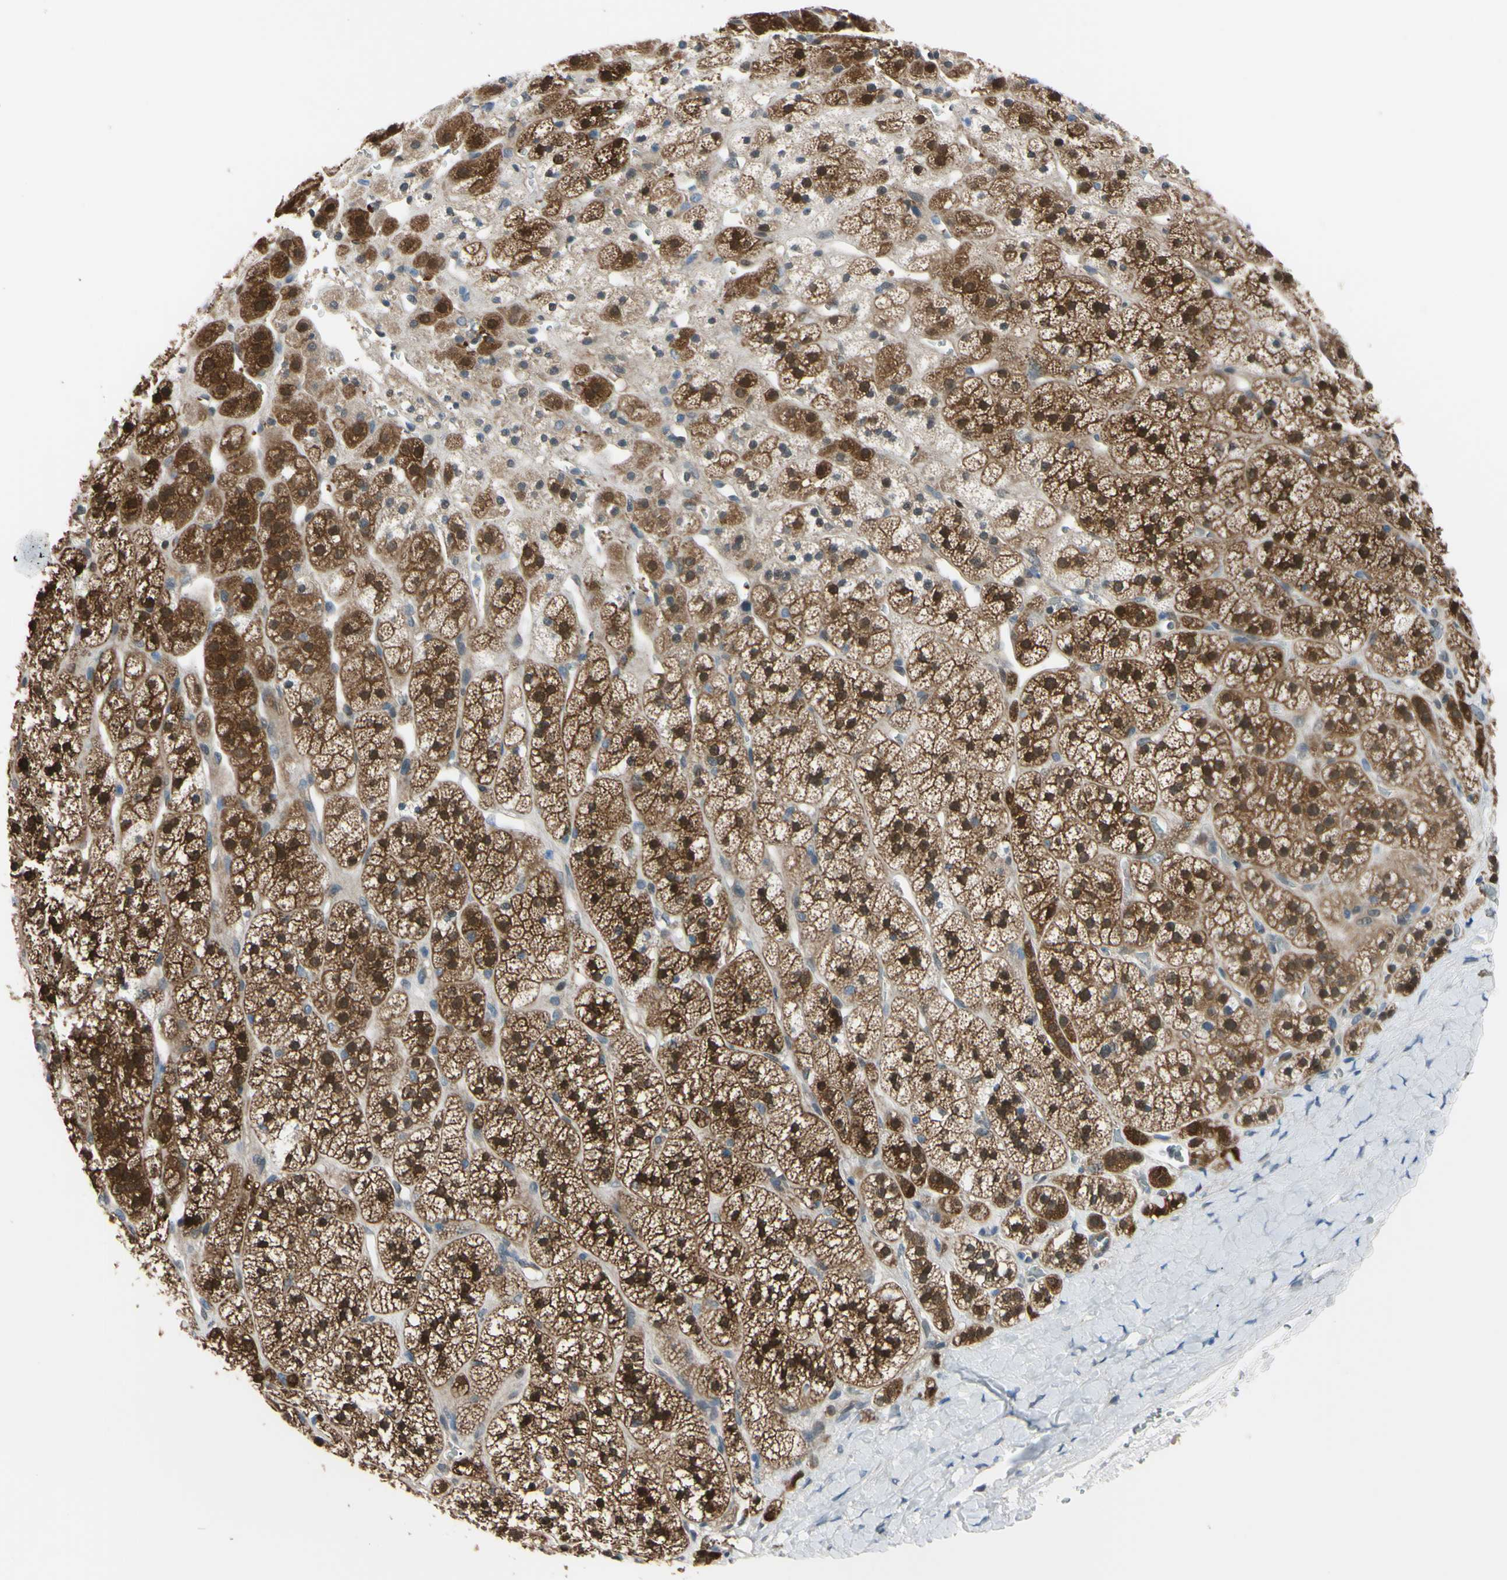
{"staining": {"intensity": "strong", "quantity": ">75%", "location": "cytoplasmic/membranous,nuclear"}, "tissue": "adrenal gland", "cell_type": "Glandular cells", "image_type": "normal", "snomed": [{"axis": "morphology", "description": "Normal tissue, NOS"}, {"axis": "topography", "description": "Adrenal gland"}], "caption": "The image shows staining of unremarkable adrenal gland, revealing strong cytoplasmic/membranous,nuclear protein staining (brown color) within glandular cells.", "gene": "NOL3", "patient": {"sex": "male", "age": 56}}